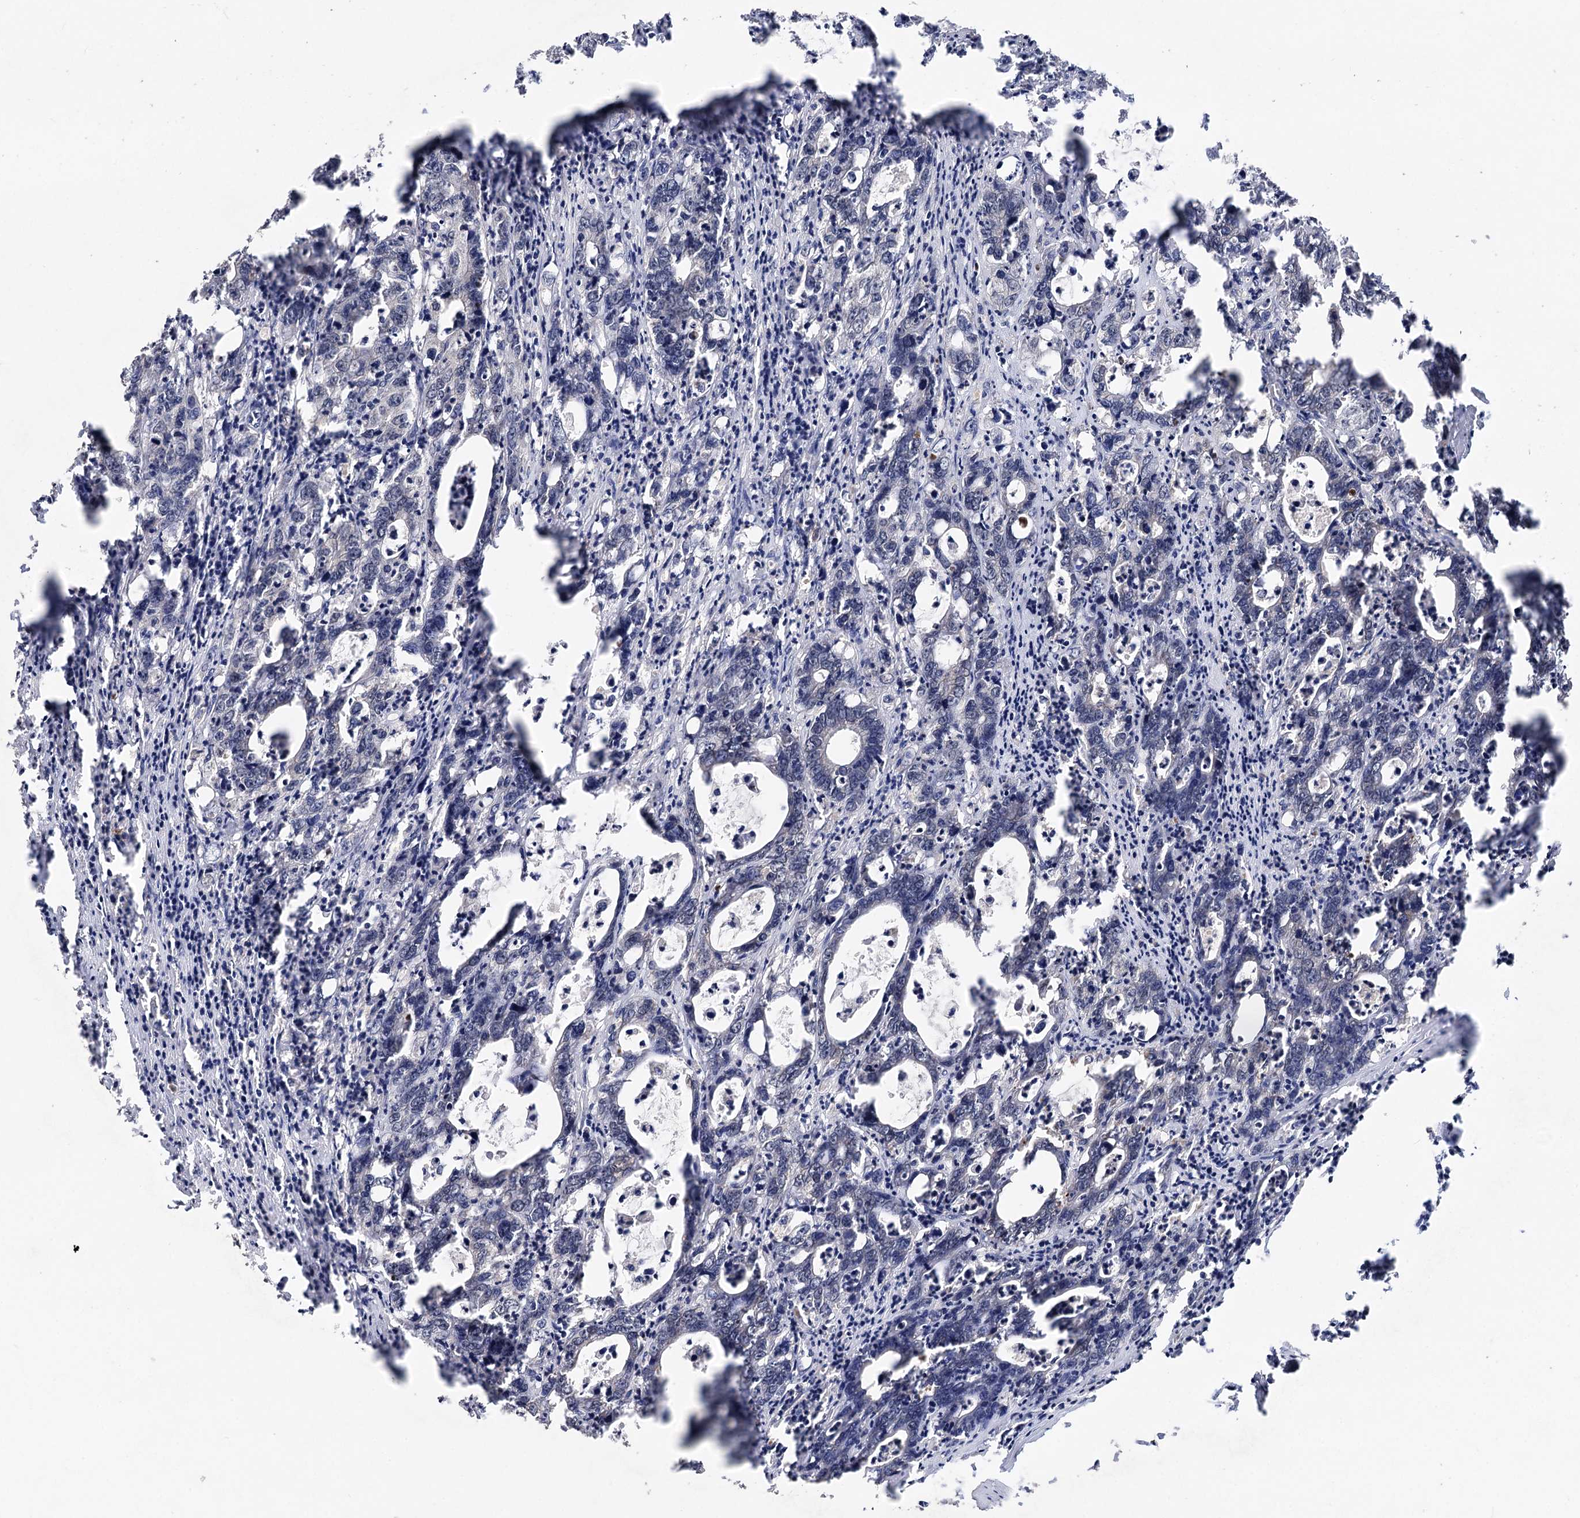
{"staining": {"intensity": "negative", "quantity": "none", "location": "none"}, "tissue": "colorectal cancer", "cell_type": "Tumor cells", "image_type": "cancer", "snomed": [{"axis": "morphology", "description": "Adenocarcinoma, NOS"}, {"axis": "topography", "description": "Colon"}], "caption": "This is an immunohistochemistry micrograph of colorectal cancer (adenocarcinoma). There is no expression in tumor cells.", "gene": "NUDCD2", "patient": {"sex": "female", "age": 75}}